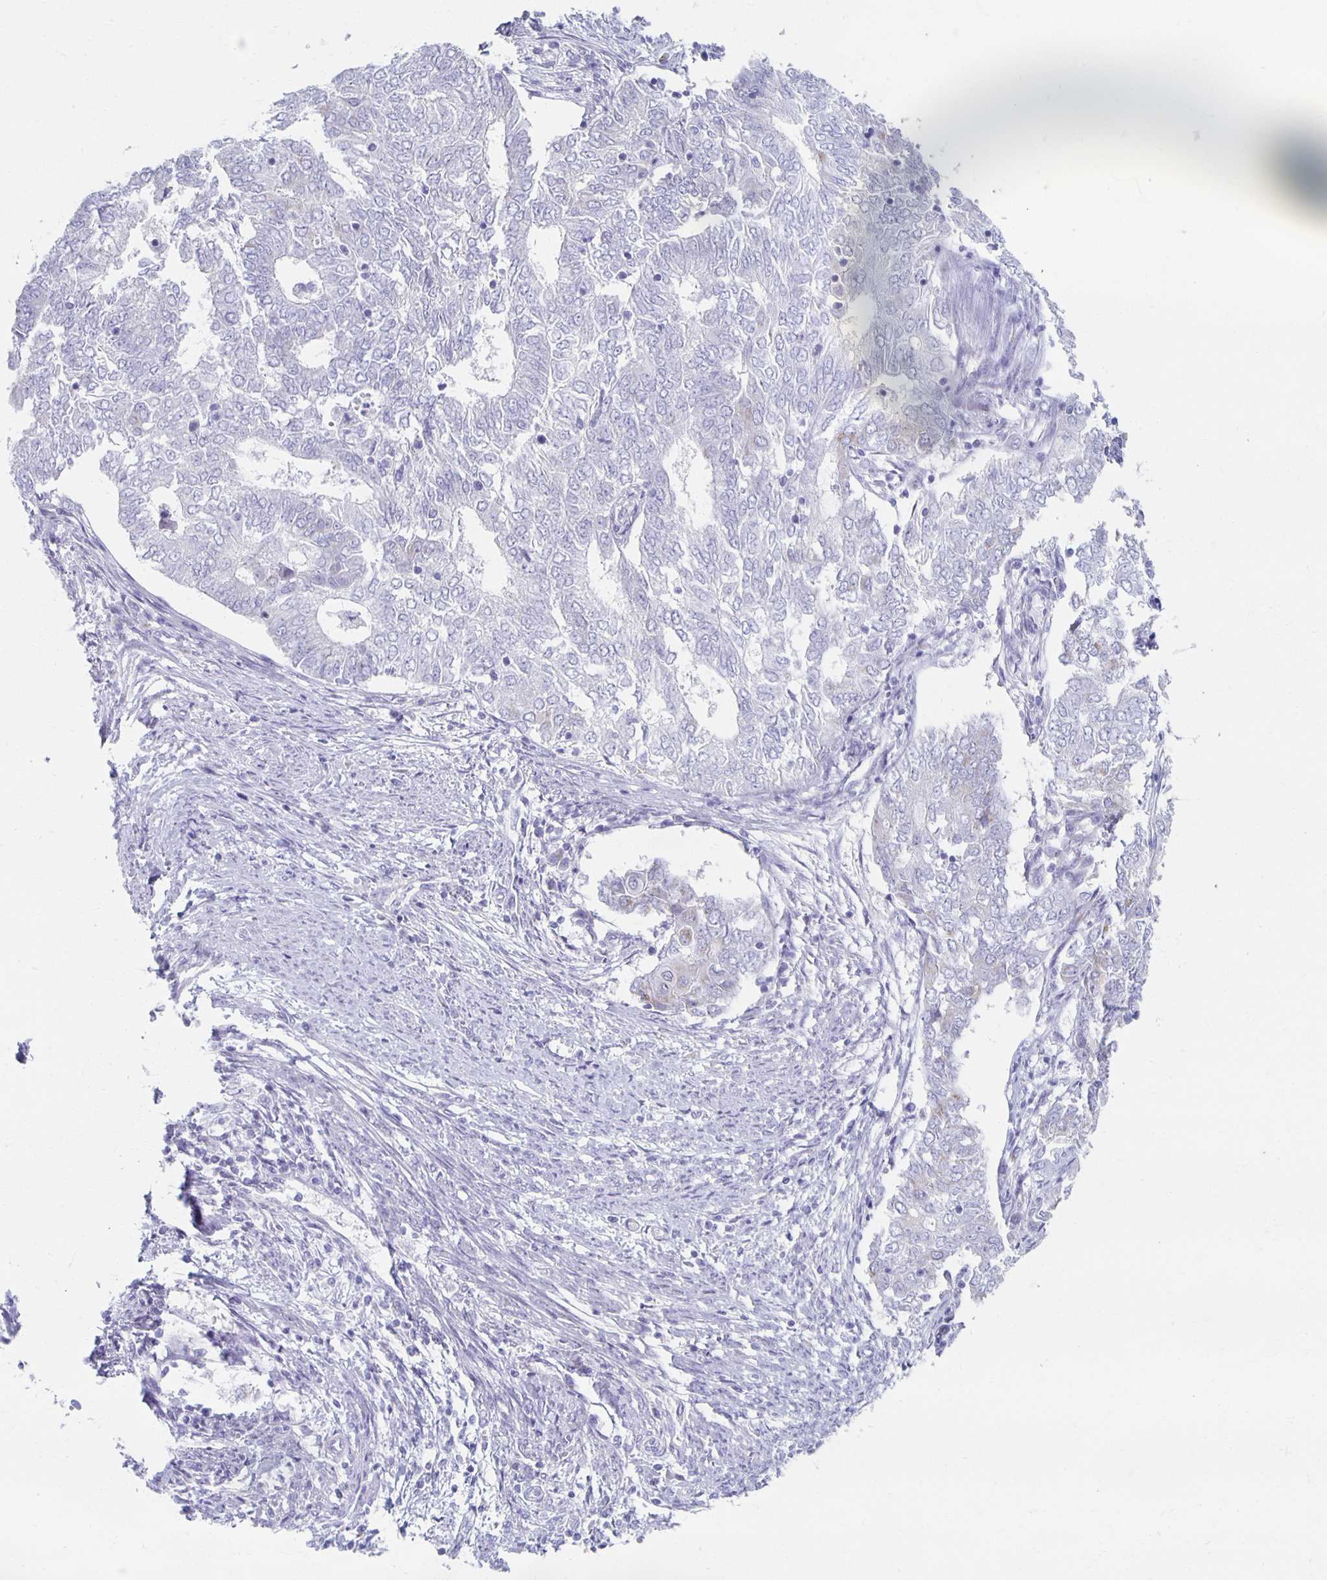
{"staining": {"intensity": "negative", "quantity": "none", "location": "none"}, "tissue": "endometrial cancer", "cell_type": "Tumor cells", "image_type": "cancer", "snomed": [{"axis": "morphology", "description": "Adenocarcinoma, NOS"}, {"axis": "topography", "description": "Endometrium"}], "caption": "This is an IHC image of human adenocarcinoma (endometrial). There is no staining in tumor cells.", "gene": "TEX44", "patient": {"sex": "female", "age": 62}}